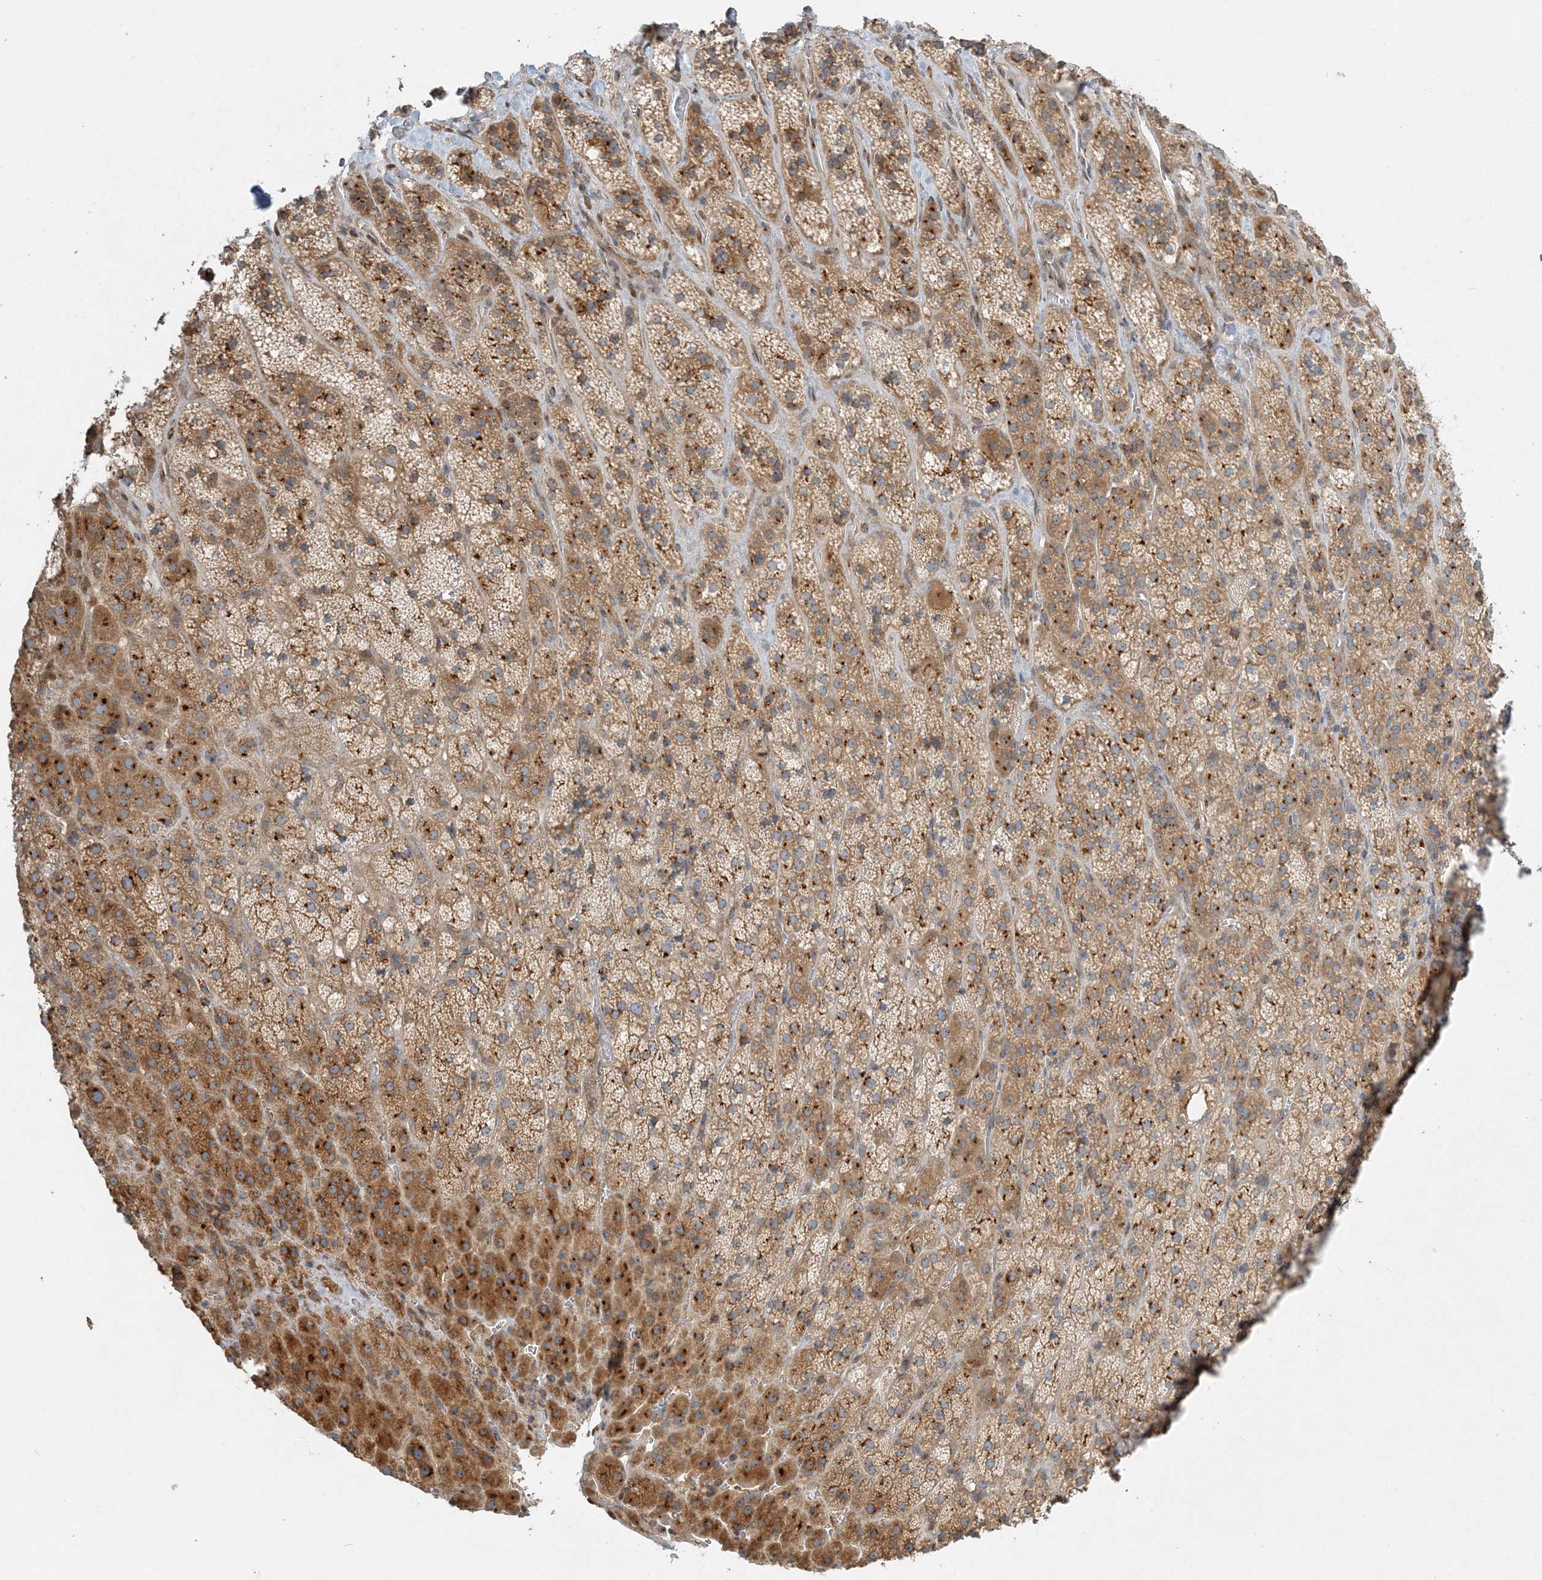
{"staining": {"intensity": "moderate", "quantity": ">75%", "location": "cytoplasmic/membranous"}, "tissue": "adrenal gland", "cell_type": "Glandular cells", "image_type": "normal", "snomed": [{"axis": "morphology", "description": "Normal tissue, NOS"}, {"axis": "topography", "description": "Adrenal gland"}], "caption": "Moderate cytoplasmic/membranous staining for a protein is appreciated in about >75% of glandular cells of normal adrenal gland using IHC.", "gene": "AP1AR", "patient": {"sex": "female", "age": 57}}